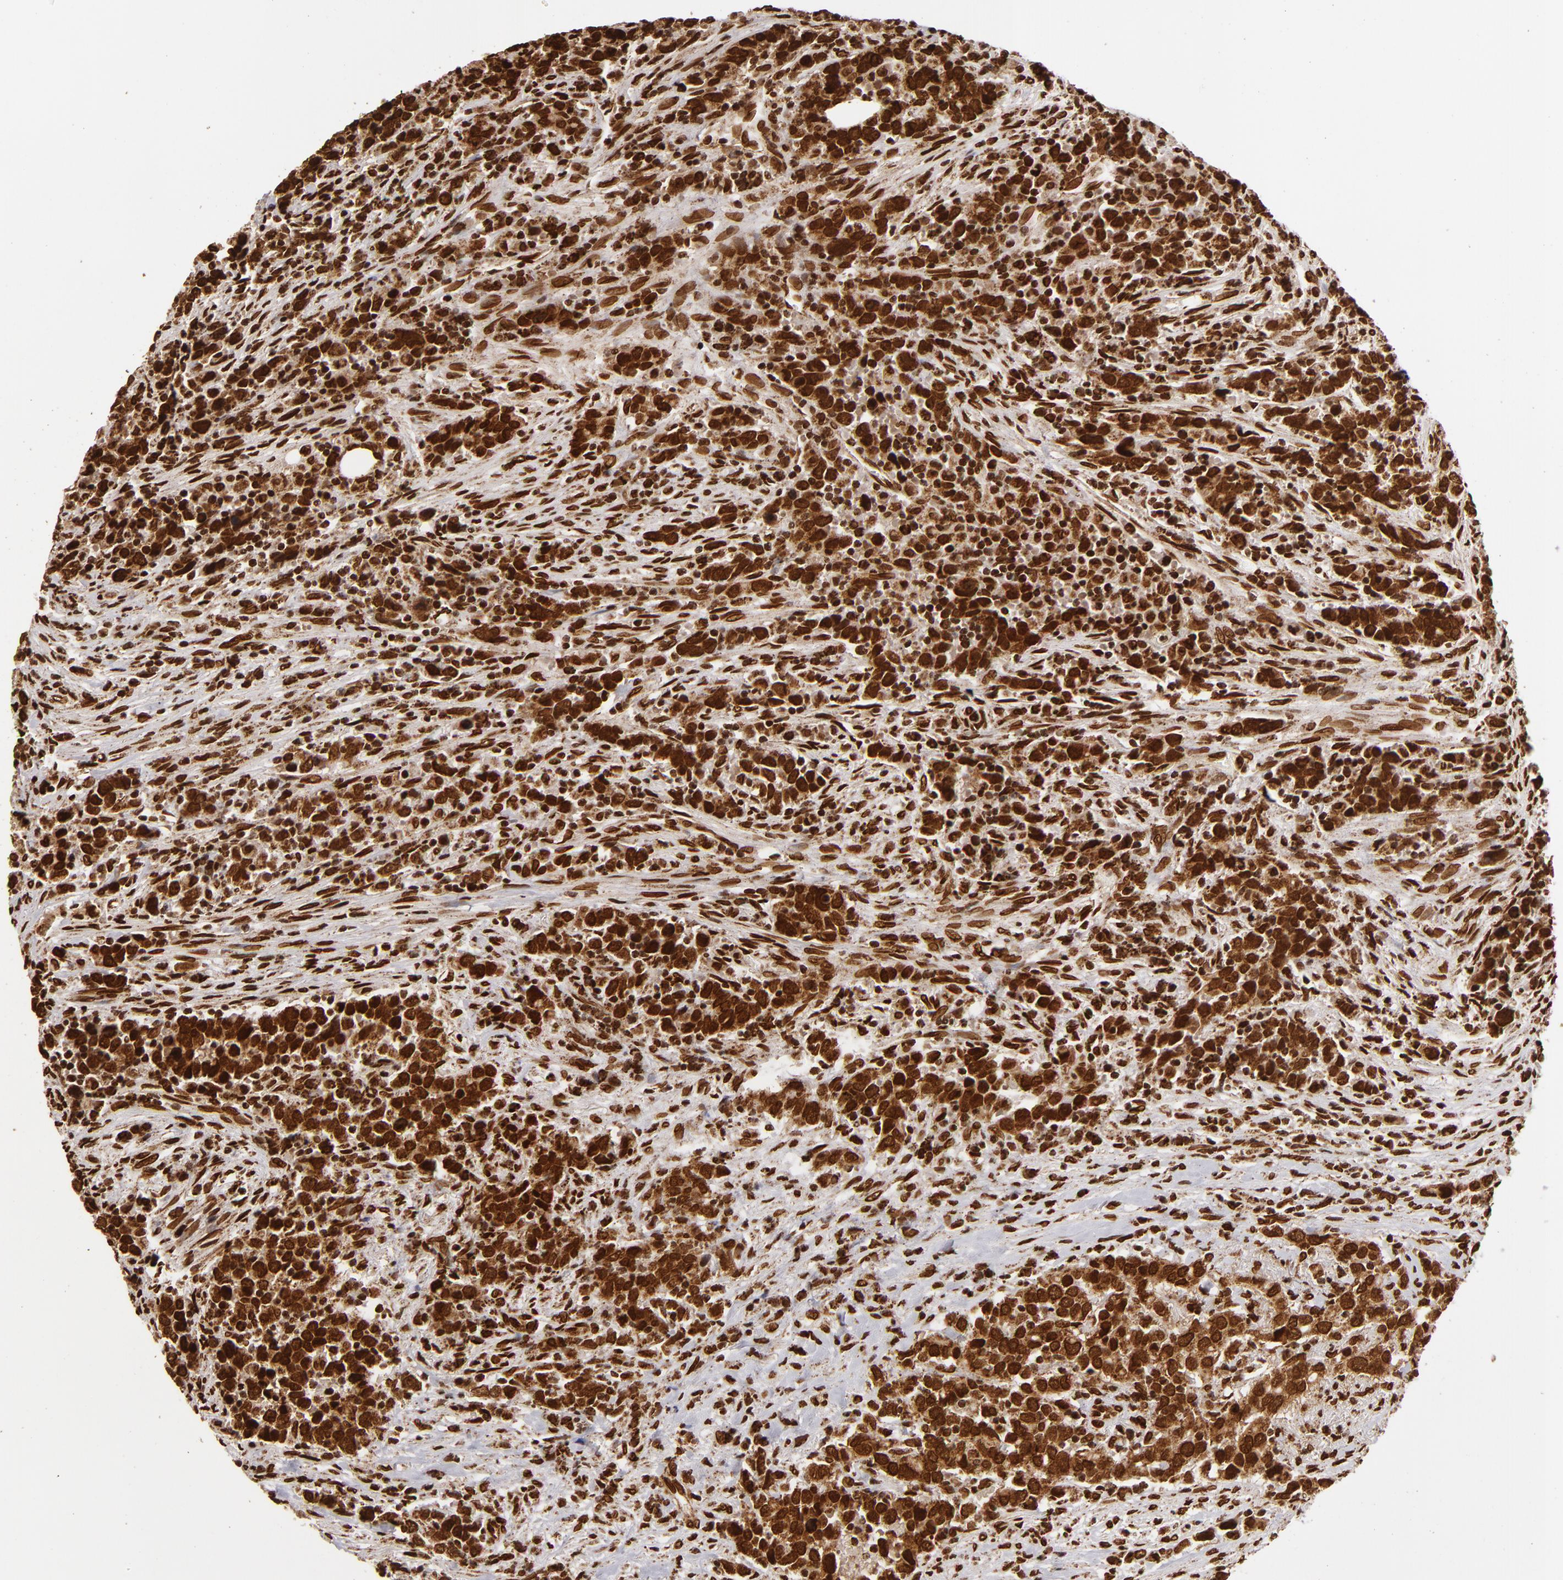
{"staining": {"intensity": "strong", "quantity": ">75%", "location": "cytoplasmic/membranous,nuclear"}, "tissue": "urothelial cancer", "cell_type": "Tumor cells", "image_type": "cancer", "snomed": [{"axis": "morphology", "description": "Urothelial carcinoma, High grade"}, {"axis": "topography", "description": "Urinary bladder"}], "caption": "High-grade urothelial carcinoma was stained to show a protein in brown. There is high levels of strong cytoplasmic/membranous and nuclear staining in approximately >75% of tumor cells.", "gene": "CUL3", "patient": {"sex": "male", "age": 61}}